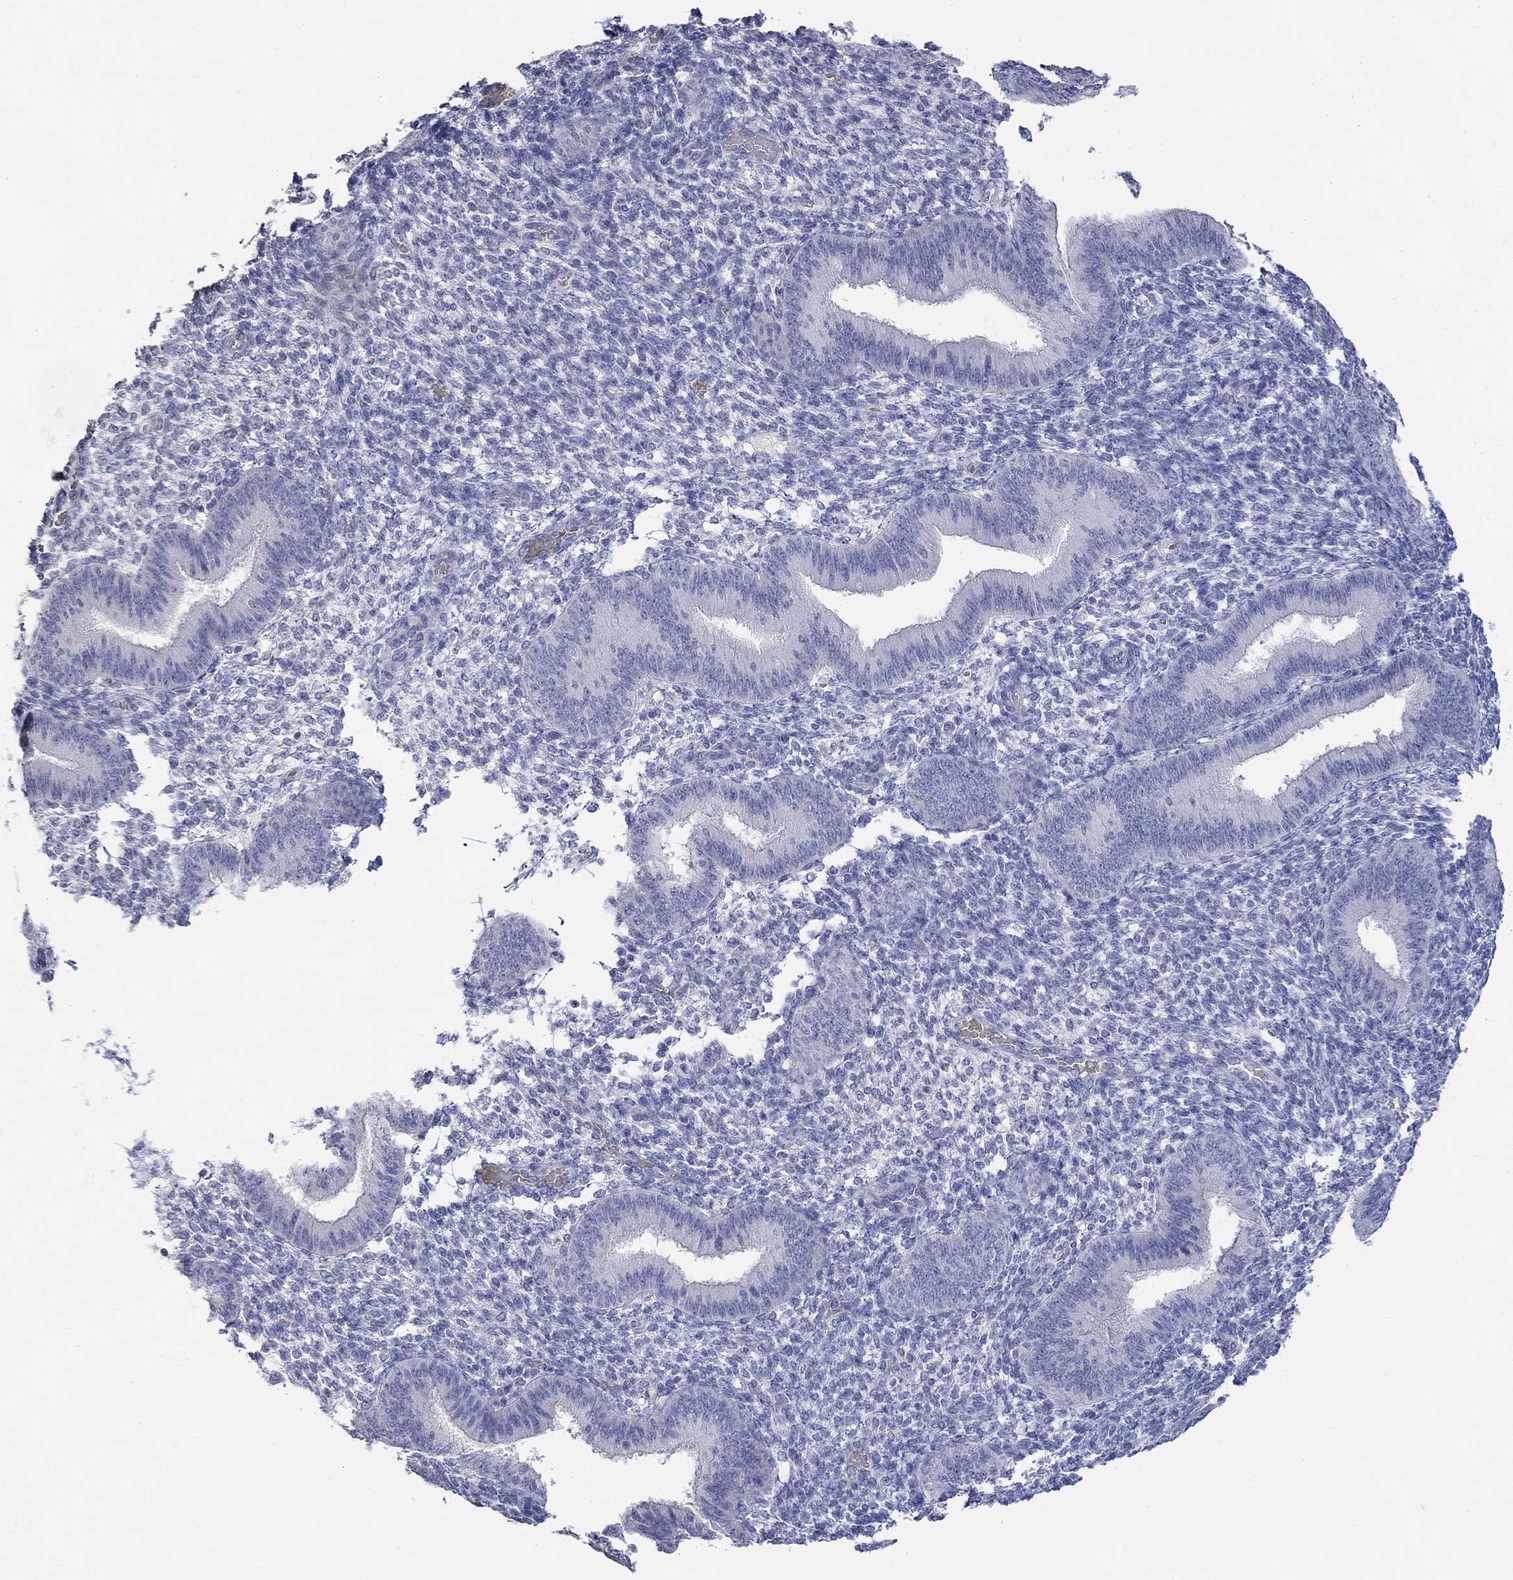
{"staining": {"intensity": "negative", "quantity": "none", "location": "none"}, "tissue": "endometrium", "cell_type": "Cells in endometrial stroma", "image_type": "normal", "snomed": [{"axis": "morphology", "description": "Normal tissue, NOS"}, {"axis": "topography", "description": "Endometrium"}], "caption": "IHC histopathology image of unremarkable endometrium: human endometrium stained with DAB displays no significant protein expression in cells in endometrial stroma.", "gene": "TMEM255A", "patient": {"sex": "female", "age": 39}}